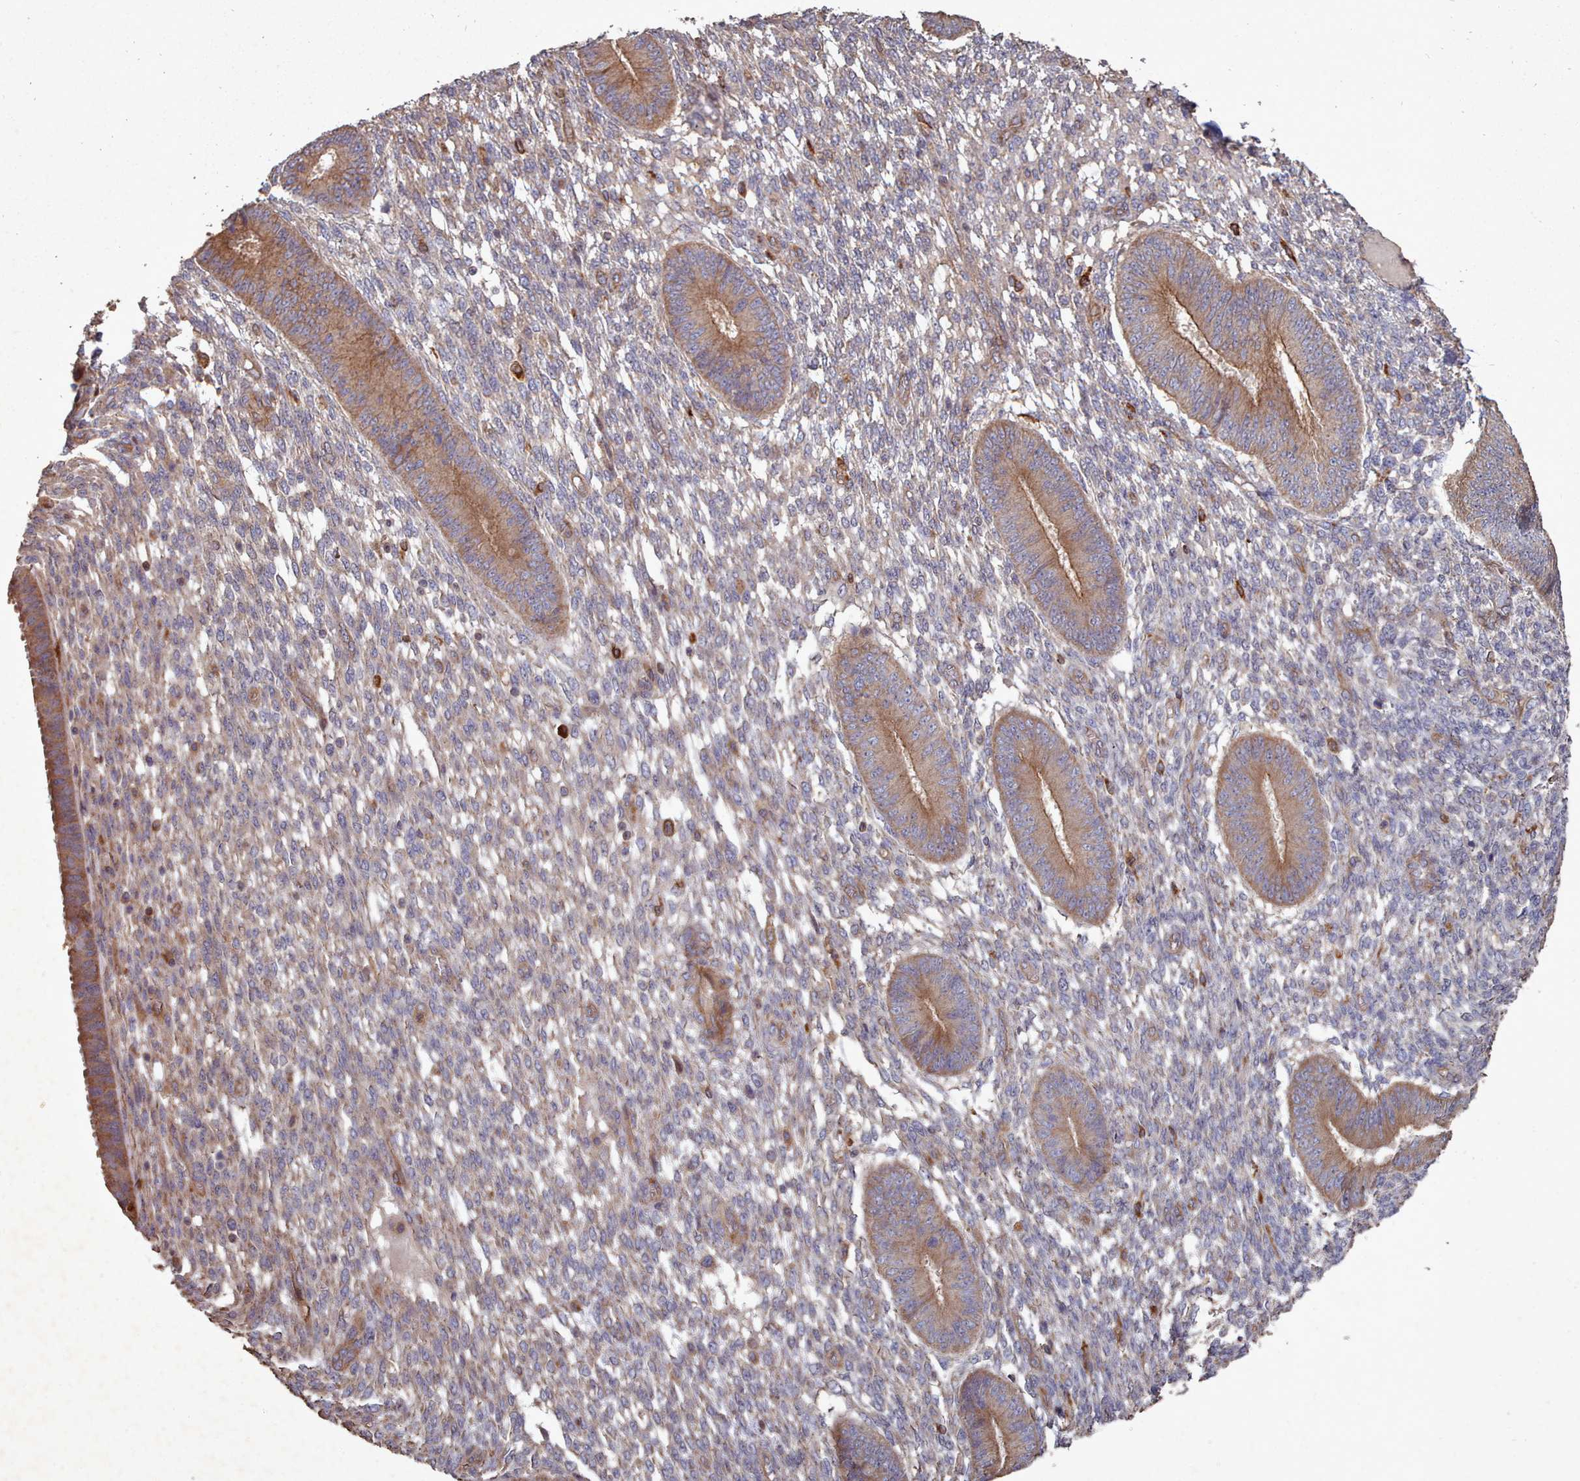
{"staining": {"intensity": "moderate", "quantity": "<25%", "location": "cytoplasmic/membranous"}, "tissue": "endometrium", "cell_type": "Cells in endometrial stroma", "image_type": "normal", "snomed": [{"axis": "morphology", "description": "Normal tissue, NOS"}, {"axis": "topography", "description": "Endometrium"}], "caption": "This micrograph reveals immunohistochemistry (IHC) staining of normal human endometrium, with low moderate cytoplasmic/membranous positivity in about <25% of cells in endometrial stroma.", "gene": "THSD7B", "patient": {"sex": "female", "age": 49}}